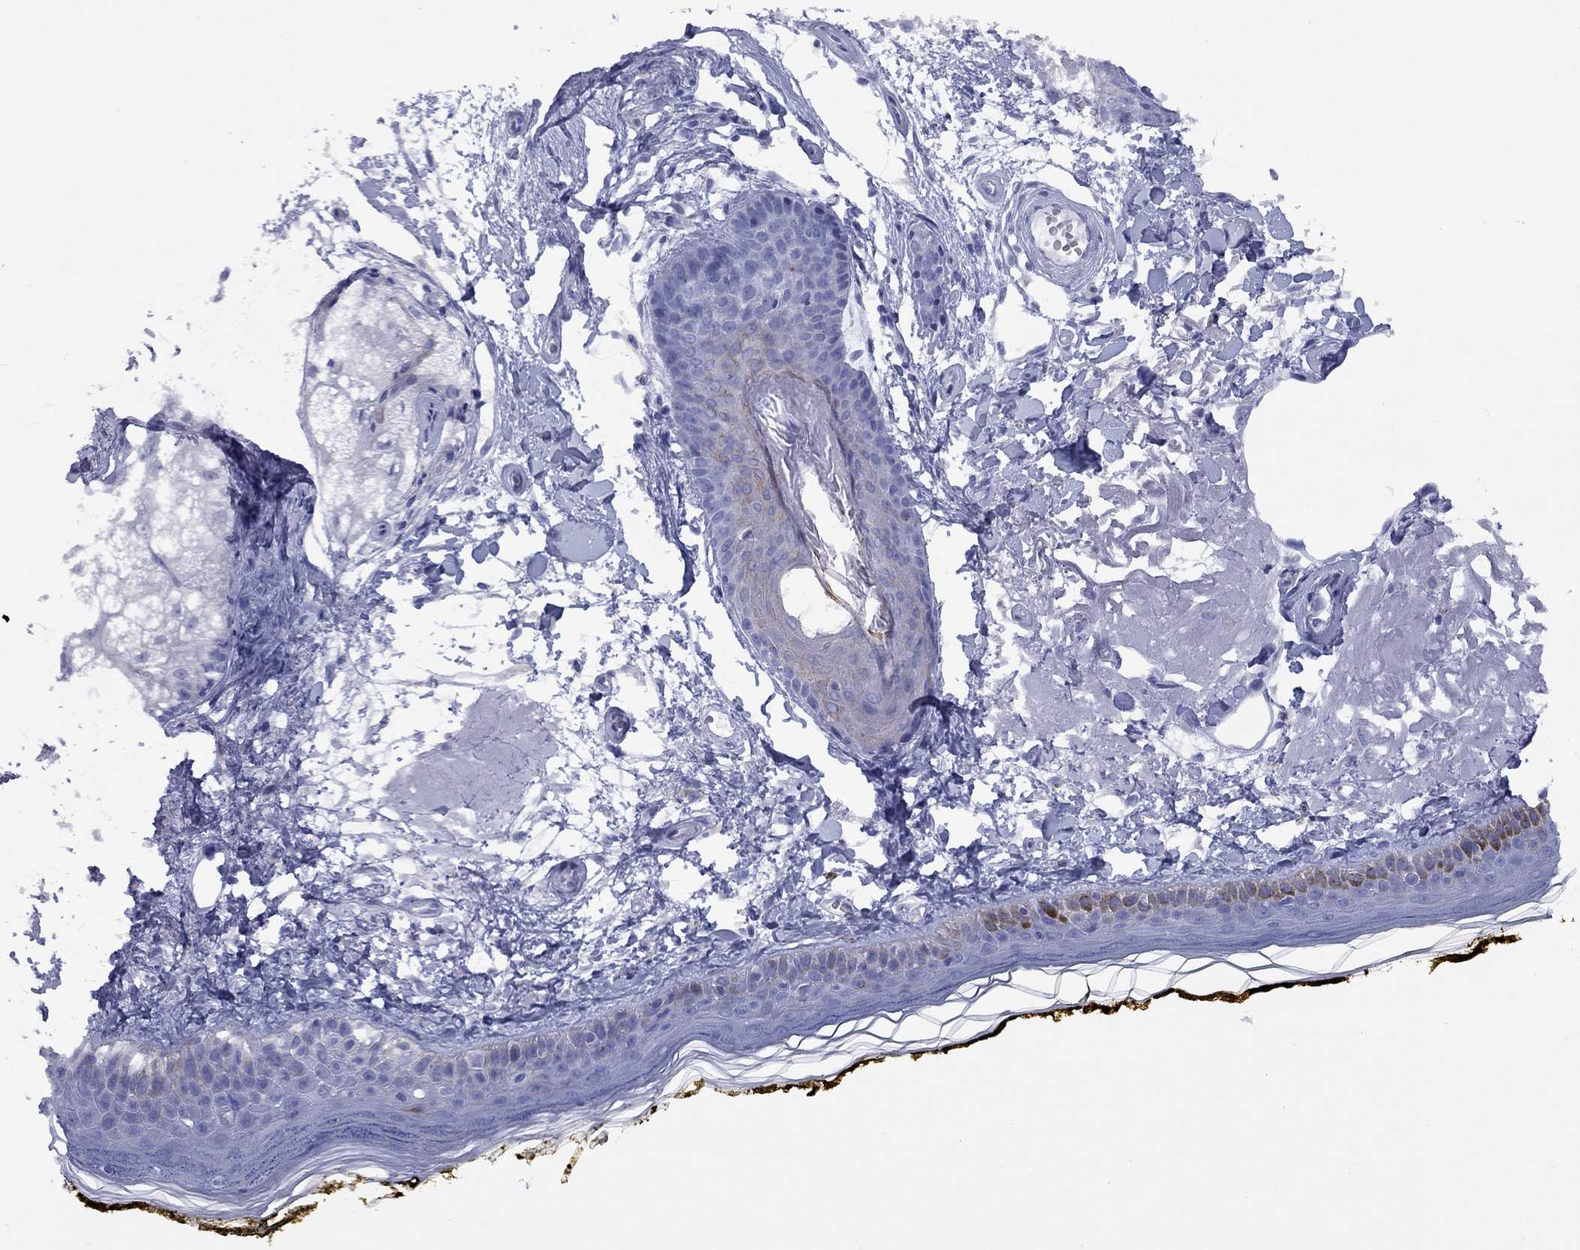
{"staining": {"intensity": "negative", "quantity": "none", "location": "none"}, "tissue": "skin", "cell_type": "Fibroblasts", "image_type": "normal", "snomed": [{"axis": "morphology", "description": "Normal tissue, NOS"}, {"axis": "topography", "description": "Skin"}], "caption": "This is an immunohistochemistry (IHC) micrograph of benign skin. There is no staining in fibroblasts.", "gene": "CCNA1", "patient": {"sex": "male", "age": 76}}